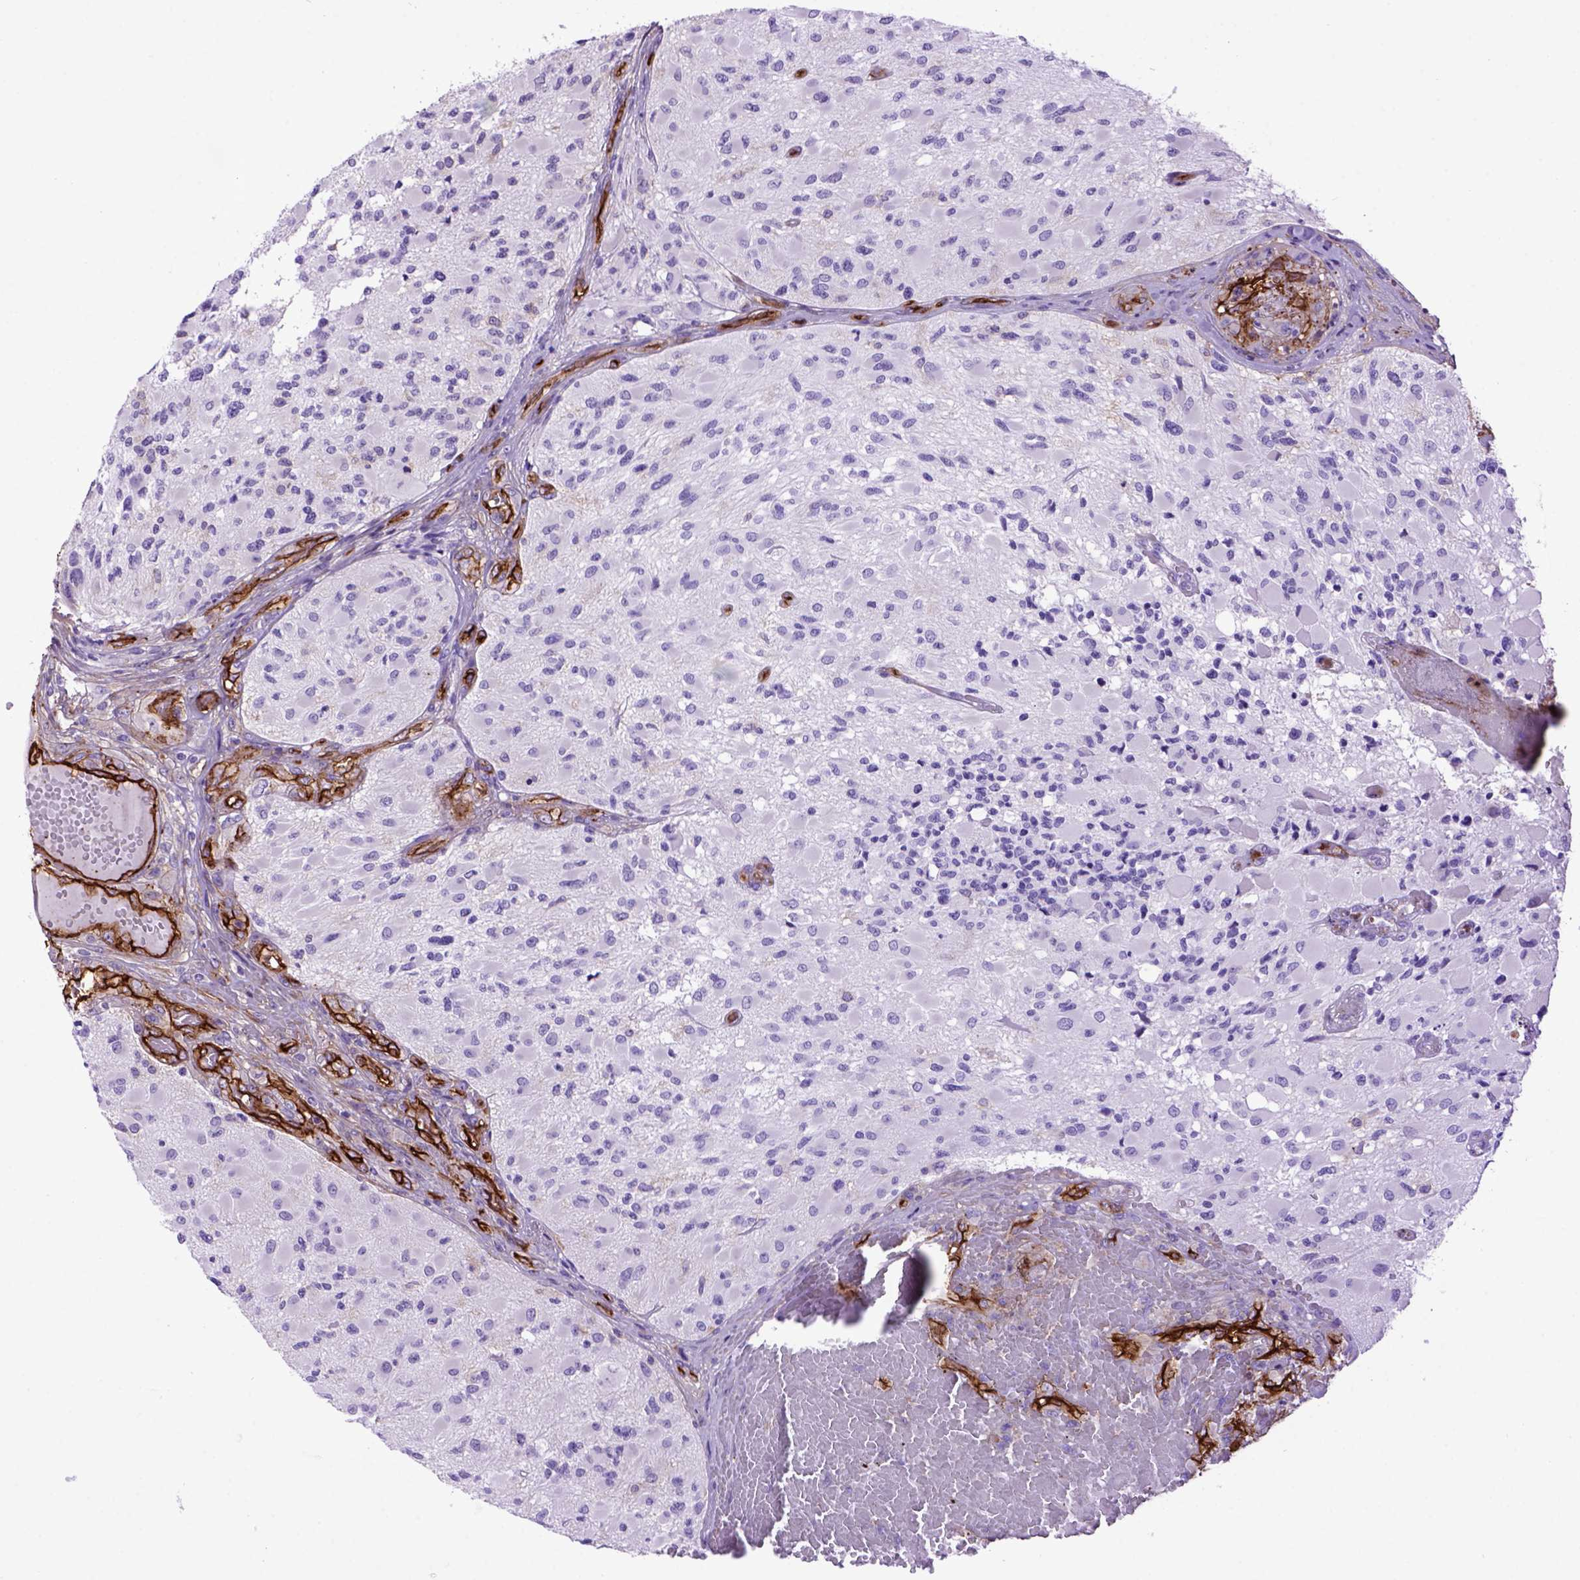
{"staining": {"intensity": "negative", "quantity": "none", "location": "none"}, "tissue": "glioma", "cell_type": "Tumor cells", "image_type": "cancer", "snomed": [{"axis": "morphology", "description": "Glioma, malignant, High grade"}, {"axis": "topography", "description": "Brain"}], "caption": "A high-resolution histopathology image shows IHC staining of malignant glioma (high-grade), which shows no significant positivity in tumor cells.", "gene": "ENG", "patient": {"sex": "female", "age": 63}}